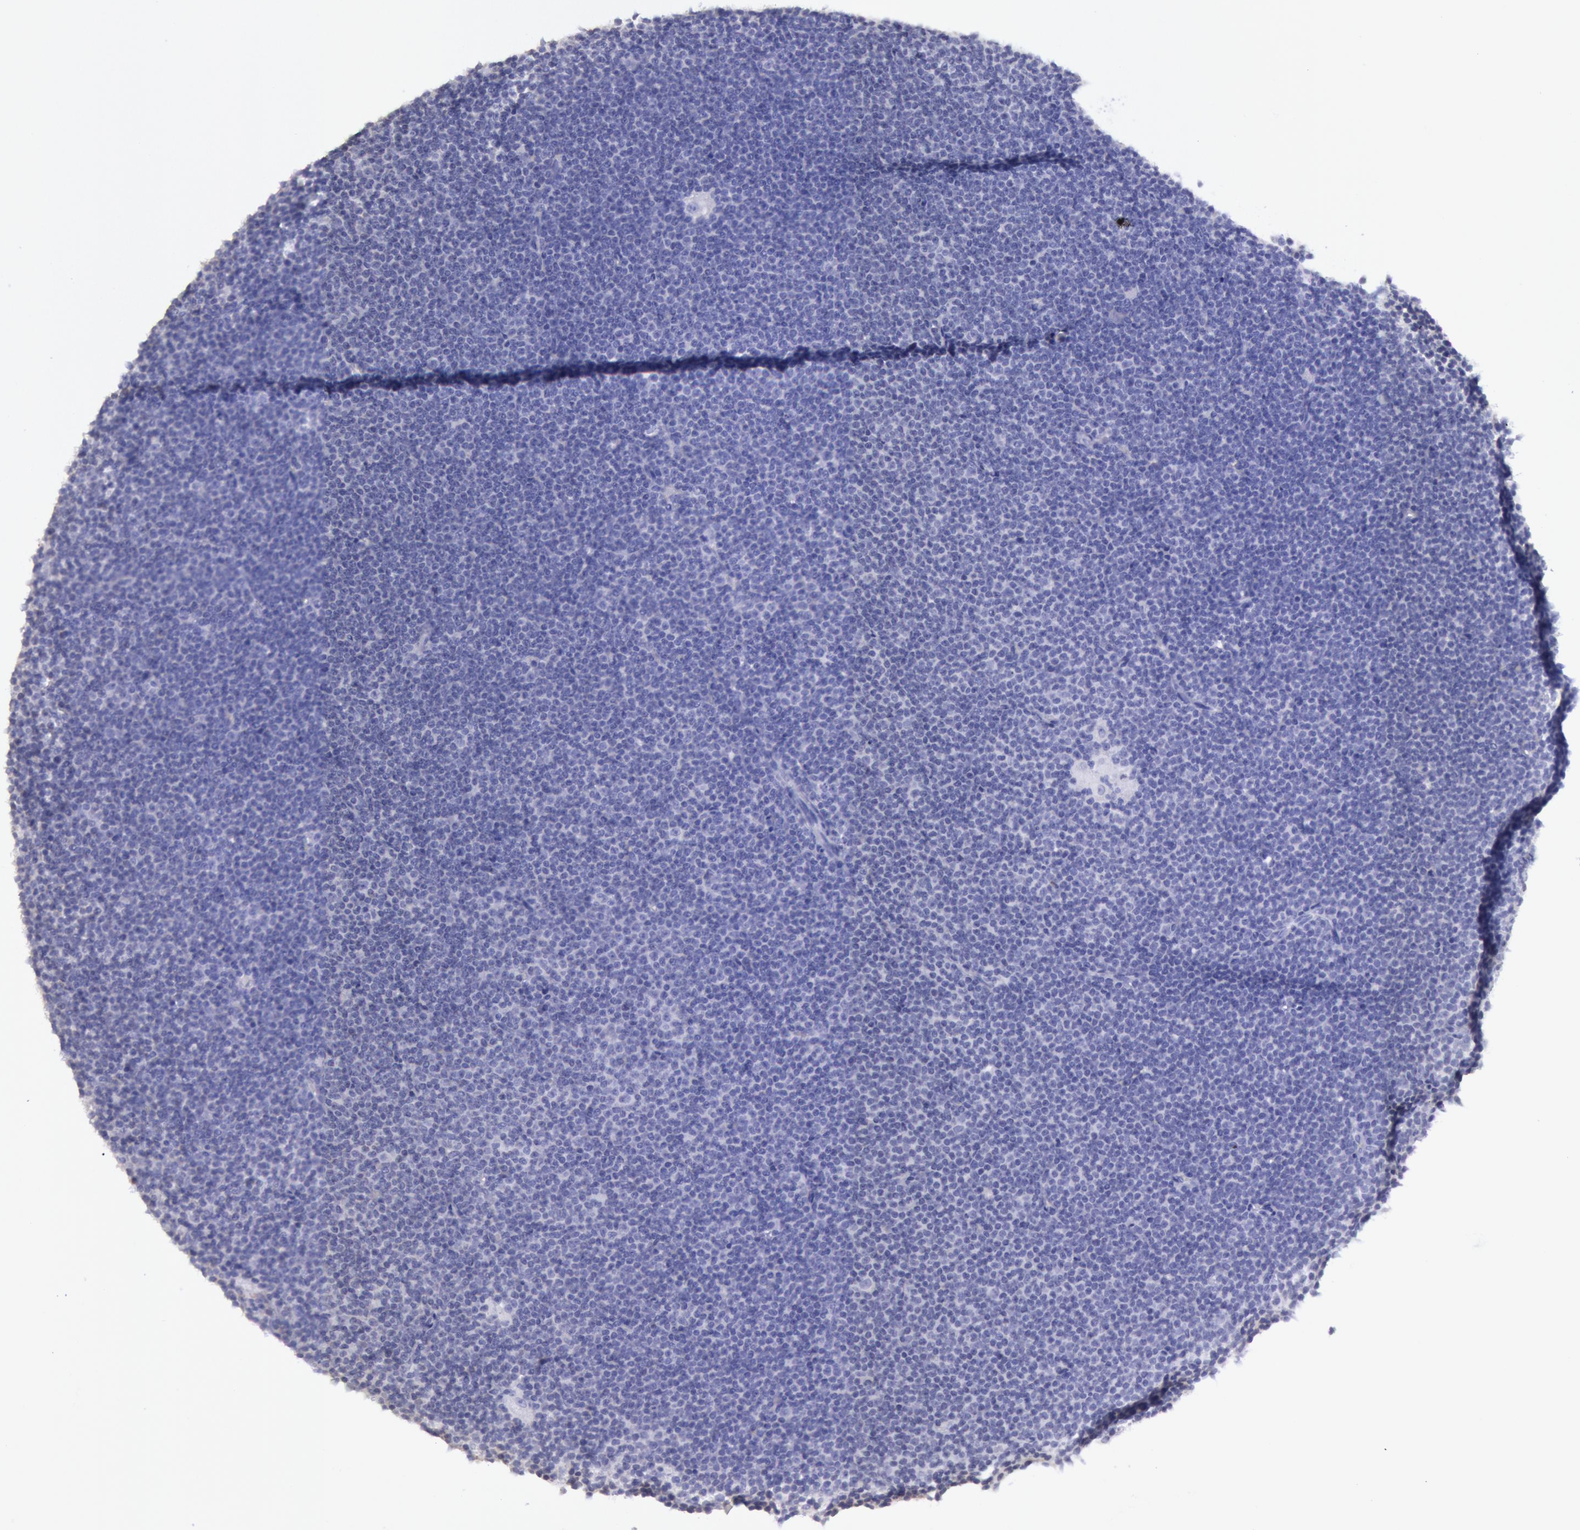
{"staining": {"intensity": "negative", "quantity": "none", "location": "none"}, "tissue": "lymphoma", "cell_type": "Tumor cells", "image_type": "cancer", "snomed": [{"axis": "morphology", "description": "Malignant lymphoma, non-Hodgkin's type, Low grade"}, {"axis": "topography", "description": "Lymph node"}], "caption": "The immunohistochemistry (IHC) photomicrograph has no significant expression in tumor cells of lymphoma tissue.", "gene": "MYH7", "patient": {"sex": "female", "age": 69}}